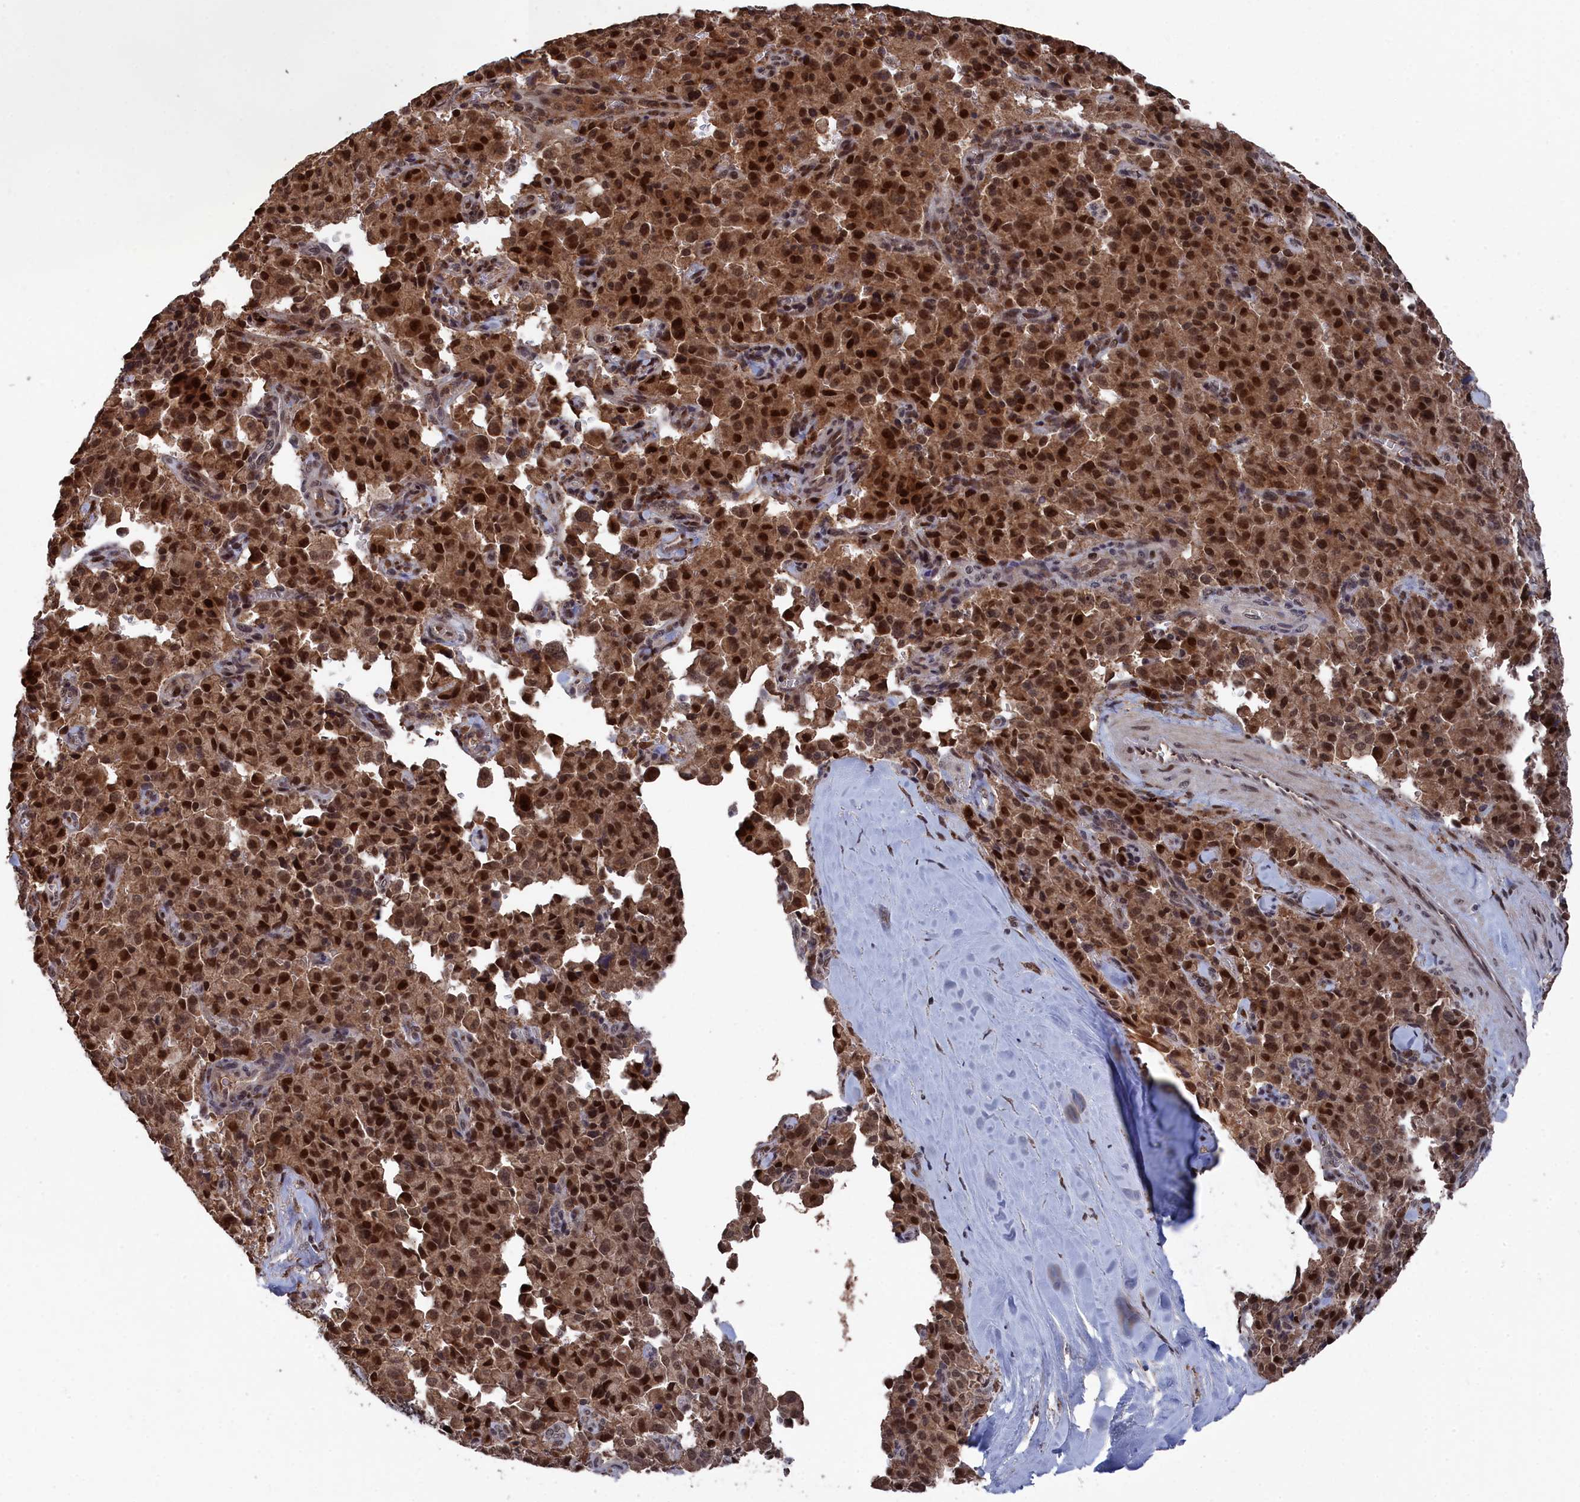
{"staining": {"intensity": "strong", "quantity": ">75%", "location": "nuclear"}, "tissue": "pancreatic cancer", "cell_type": "Tumor cells", "image_type": "cancer", "snomed": [{"axis": "morphology", "description": "Adenocarcinoma, NOS"}, {"axis": "topography", "description": "Pancreas"}], "caption": "Pancreatic cancer stained for a protein (brown) reveals strong nuclear positive staining in approximately >75% of tumor cells.", "gene": "CEACAM21", "patient": {"sex": "male", "age": 65}}